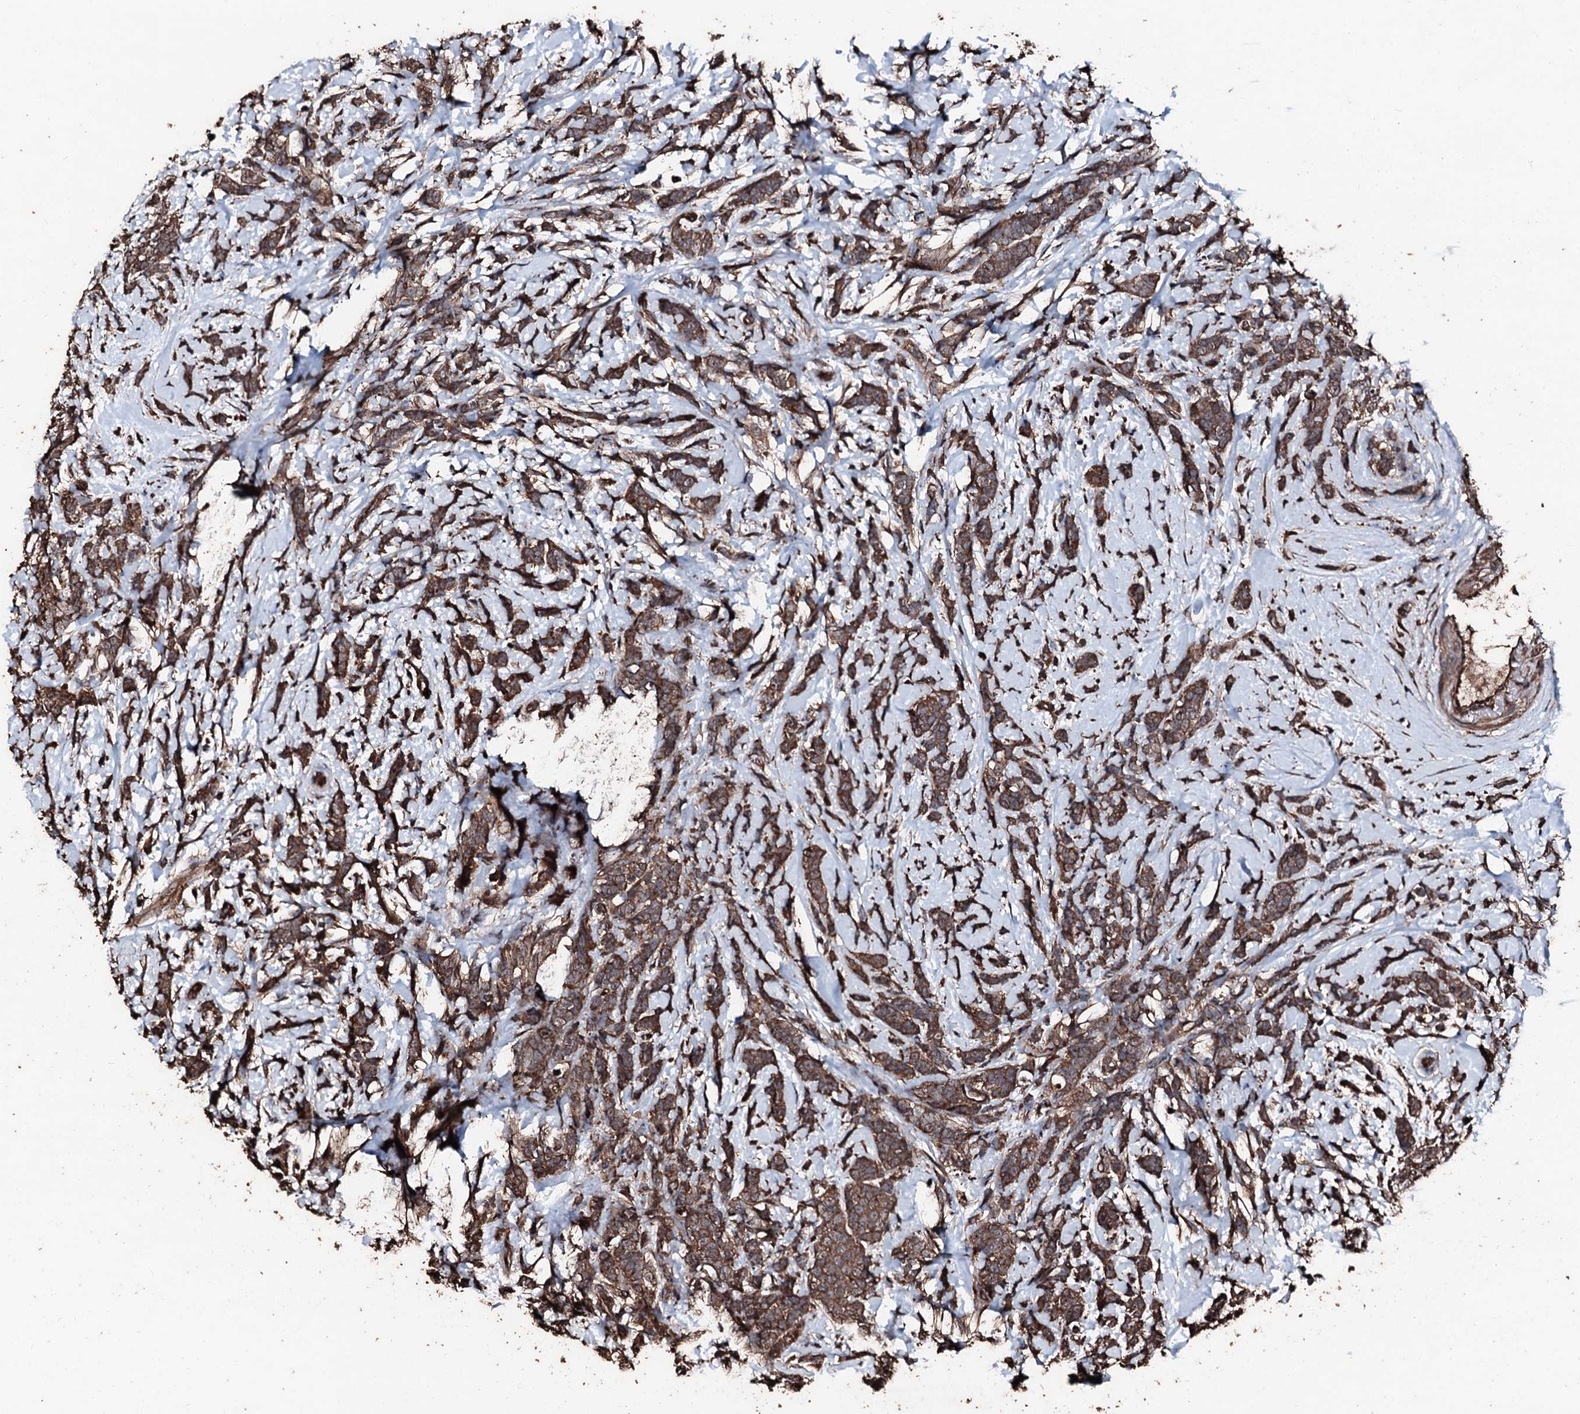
{"staining": {"intensity": "strong", "quantity": ">75%", "location": "cytoplasmic/membranous"}, "tissue": "breast cancer", "cell_type": "Tumor cells", "image_type": "cancer", "snomed": [{"axis": "morphology", "description": "Lobular carcinoma"}, {"axis": "topography", "description": "Breast"}], "caption": "Tumor cells show high levels of strong cytoplasmic/membranous staining in approximately >75% of cells in human breast cancer.", "gene": "KIF18A", "patient": {"sex": "female", "age": 58}}